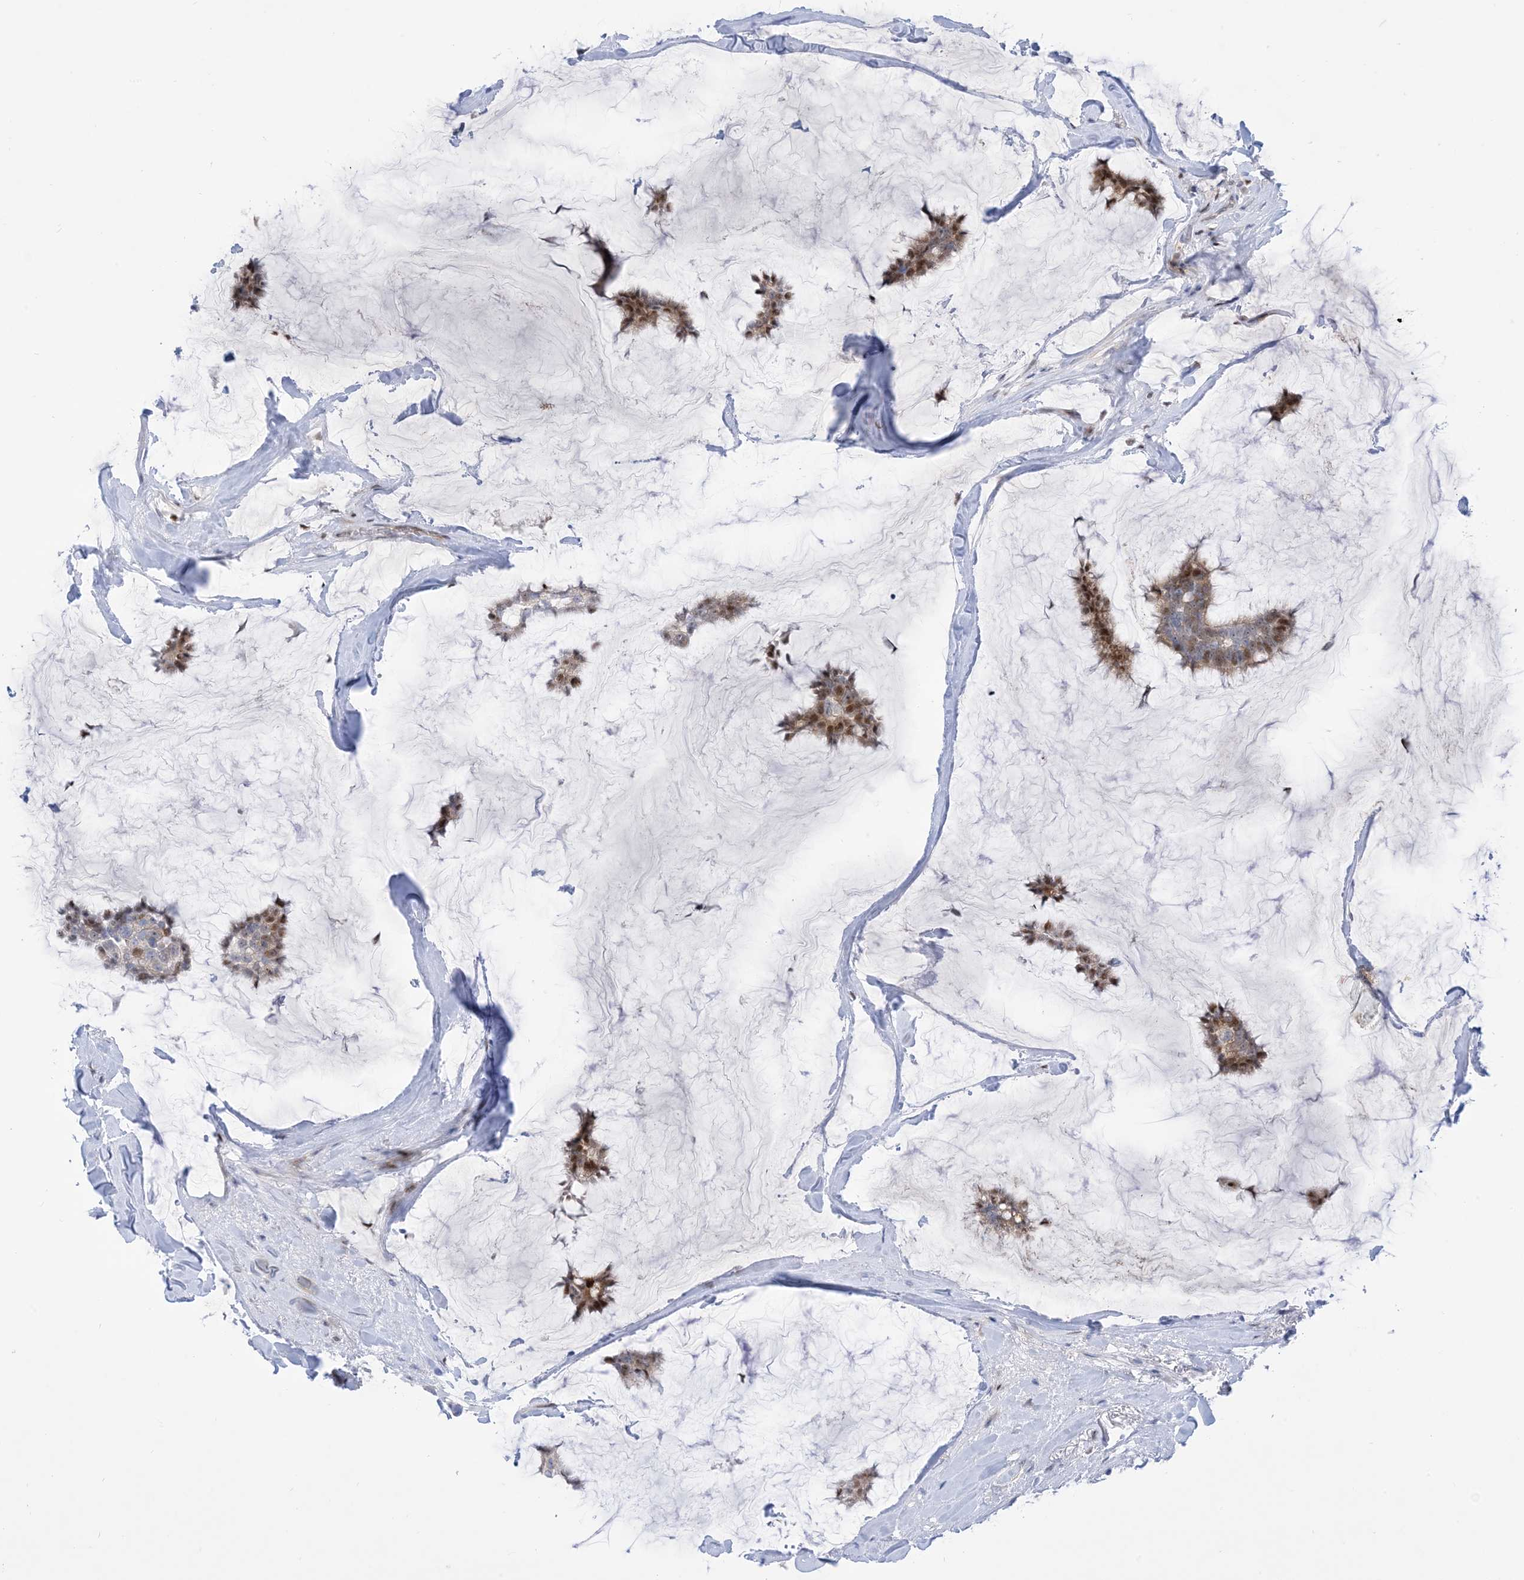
{"staining": {"intensity": "moderate", "quantity": "25%-75%", "location": "nuclear"}, "tissue": "breast cancer", "cell_type": "Tumor cells", "image_type": "cancer", "snomed": [{"axis": "morphology", "description": "Duct carcinoma"}, {"axis": "topography", "description": "Breast"}], "caption": "About 25%-75% of tumor cells in human intraductal carcinoma (breast) exhibit moderate nuclear protein positivity as visualized by brown immunohistochemical staining.", "gene": "MARS2", "patient": {"sex": "female", "age": 93}}